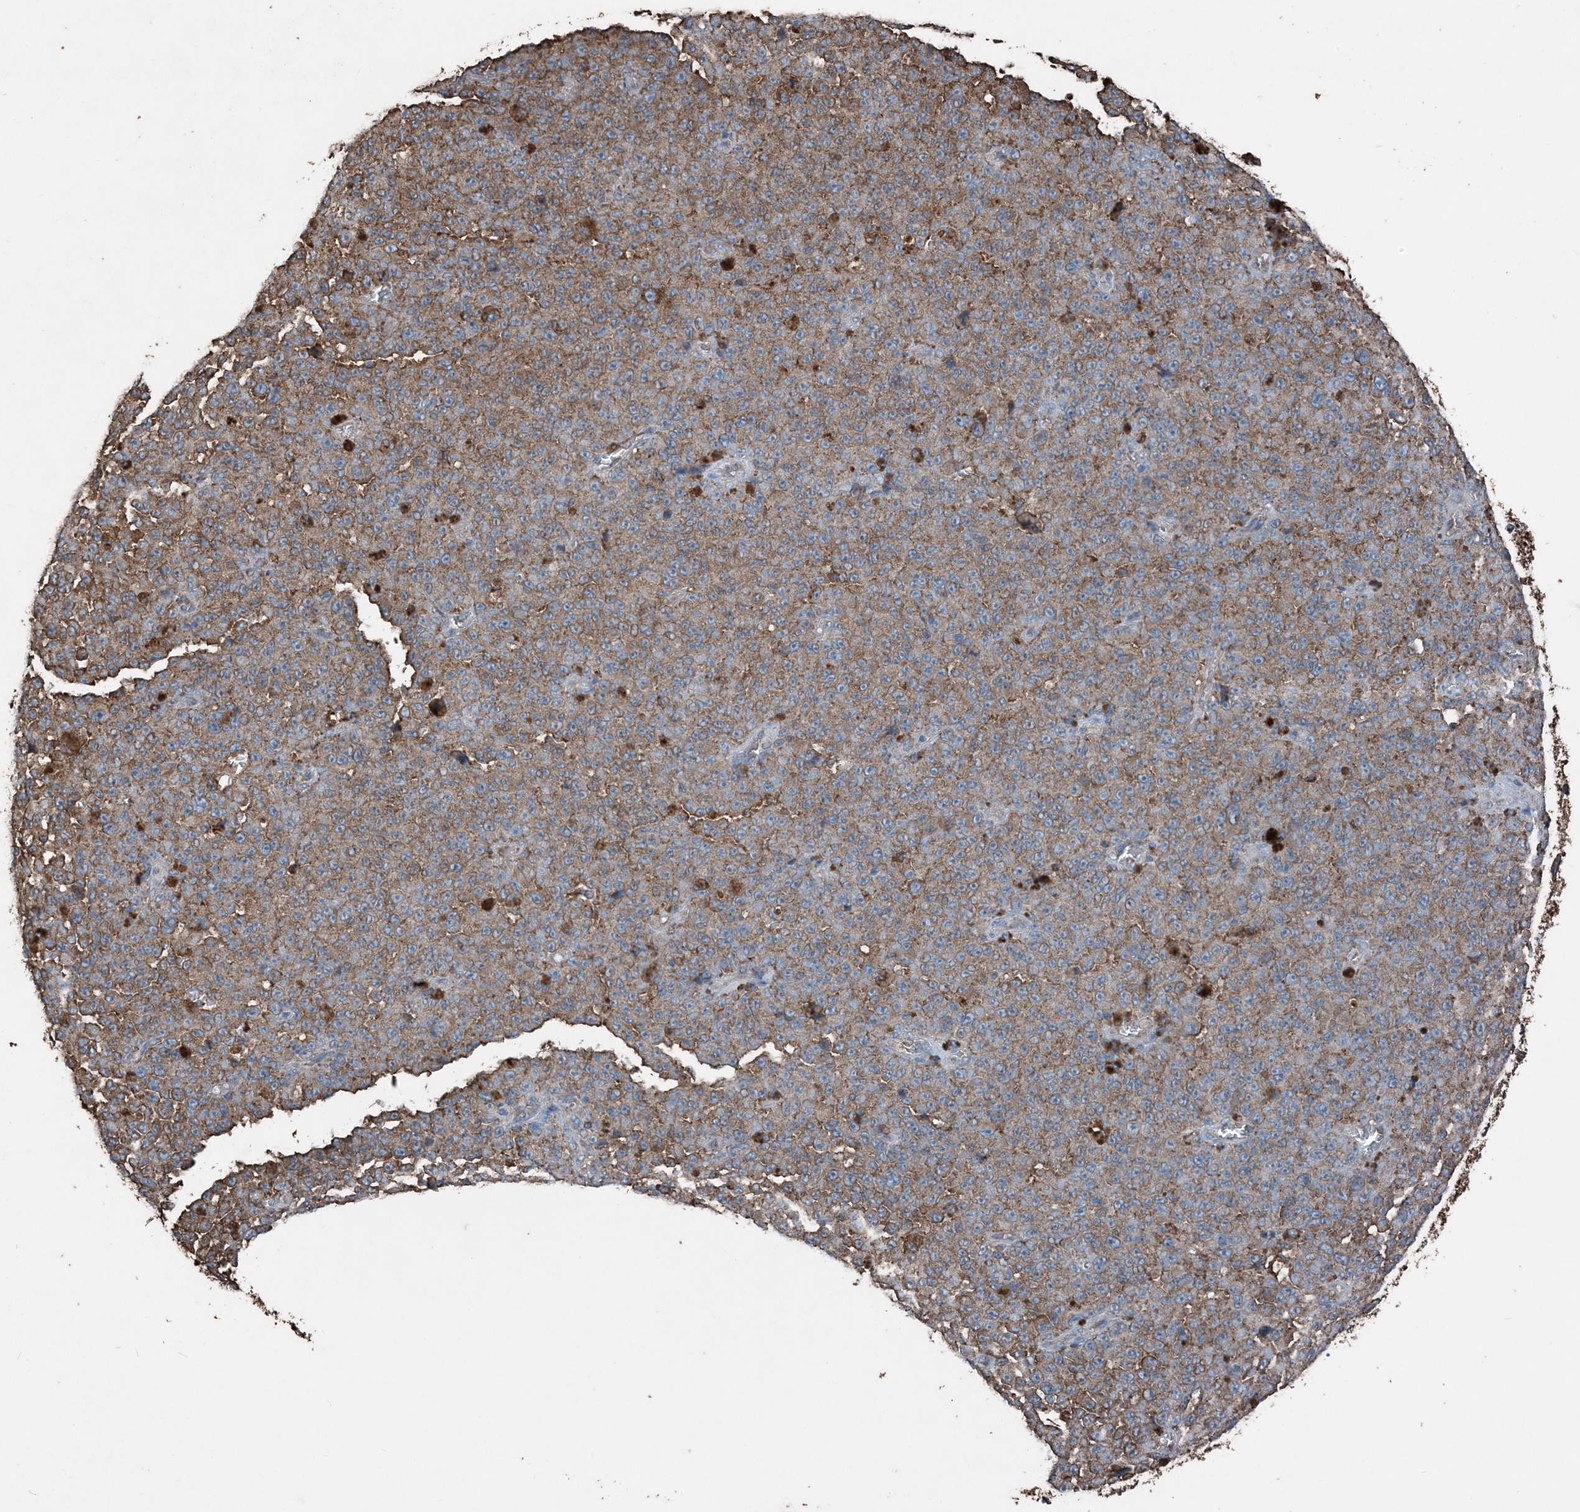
{"staining": {"intensity": "moderate", "quantity": ">75%", "location": "cytoplasmic/membranous"}, "tissue": "melanoma", "cell_type": "Tumor cells", "image_type": "cancer", "snomed": [{"axis": "morphology", "description": "Malignant melanoma, NOS"}, {"axis": "topography", "description": "Skin"}], "caption": "A histopathology image of melanoma stained for a protein exhibits moderate cytoplasmic/membranous brown staining in tumor cells.", "gene": "PDIA6", "patient": {"sex": "female", "age": 82}}